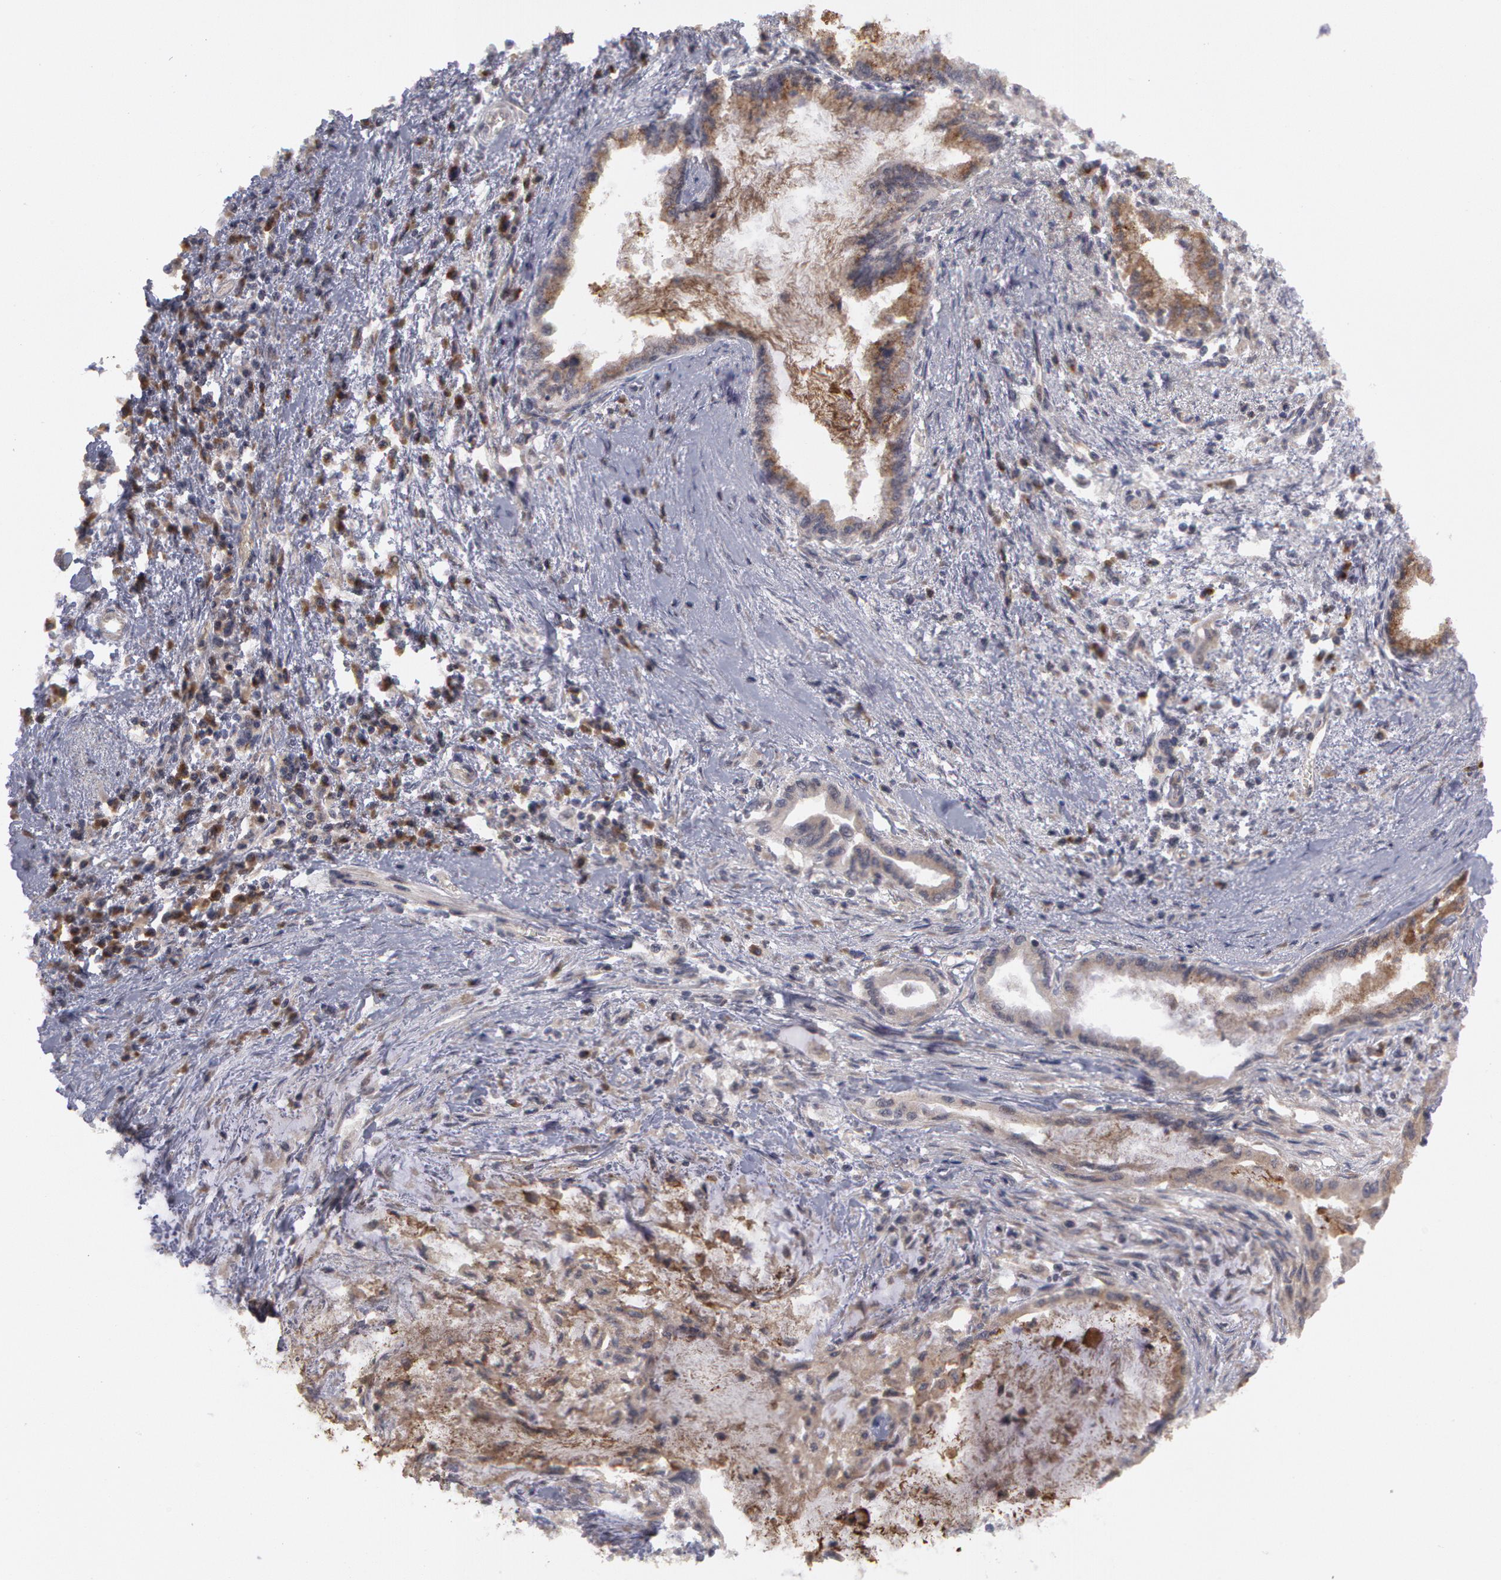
{"staining": {"intensity": "negative", "quantity": "none", "location": "none"}, "tissue": "pancreatic cancer", "cell_type": "Tumor cells", "image_type": "cancer", "snomed": [{"axis": "morphology", "description": "Adenocarcinoma, NOS"}, {"axis": "topography", "description": "Pancreas"}], "caption": "A high-resolution histopathology image shows immunohistochemistry (IHC) staining of adenocarcinoma (pancreatic), which displays no significant expression in tumor cells.", "gene": "STX5", "patient": {"sex": "female", "age": 64}}